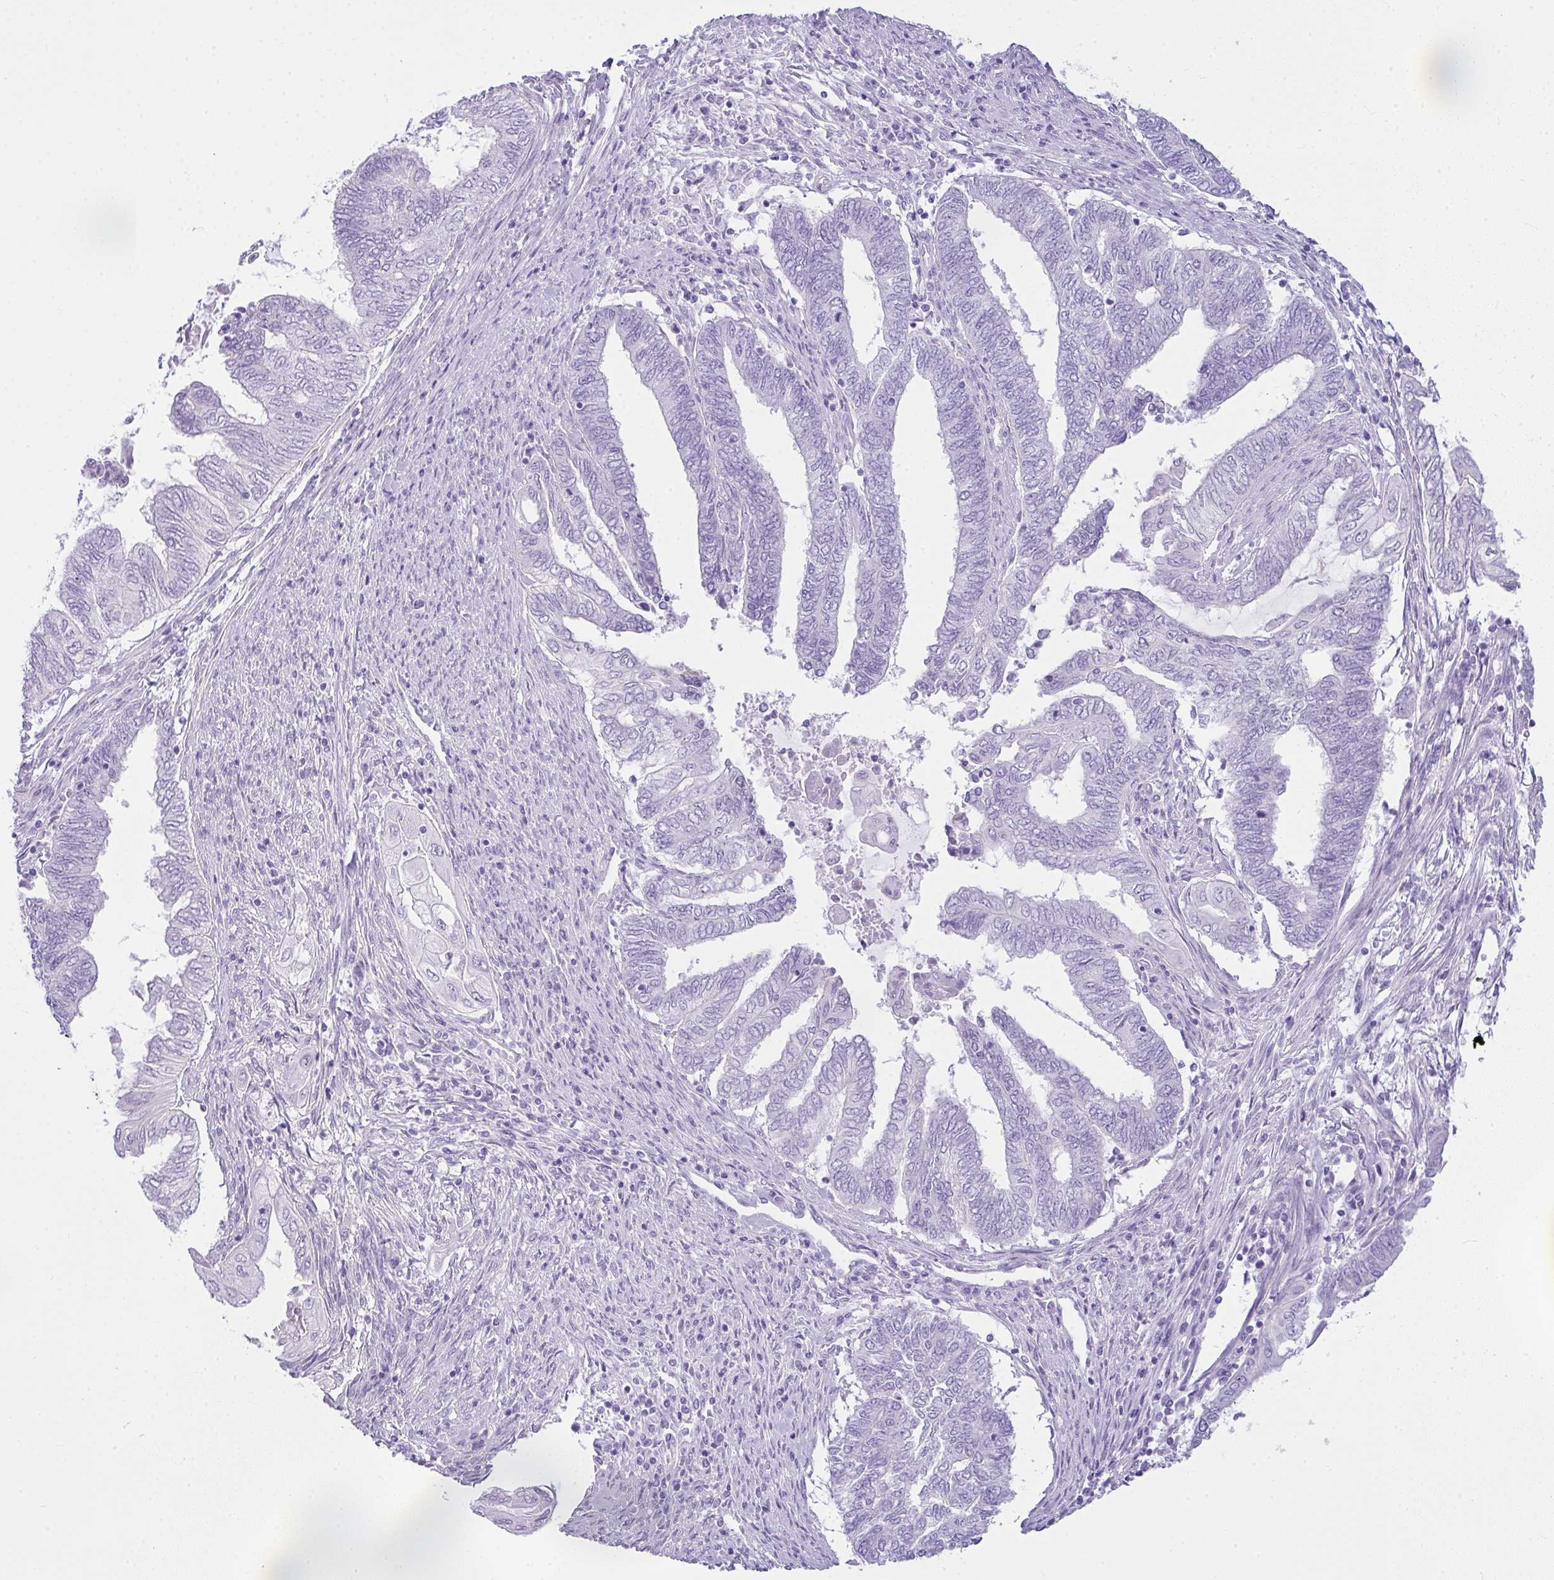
{"staining": {"intensity": "negative", "quantity": "none", "location": "none"}, "tissue": "endometrial cancer", "cell_type": "Tumor cells", "image_type": "cancer", "snomed": [{"axis": "morphology", "description": "Adenocarcinoma, NOS"}, {"axis": "topography", "description": "Uterus"}, {"axis": "topography", "description": "Endometrium"}], "caption": "IHC of human adenocarcinoma (endometrial) shows no staining in tumor cells.", "gene": "RASL10A", "patient": {"sex": "female", "age": 70}}